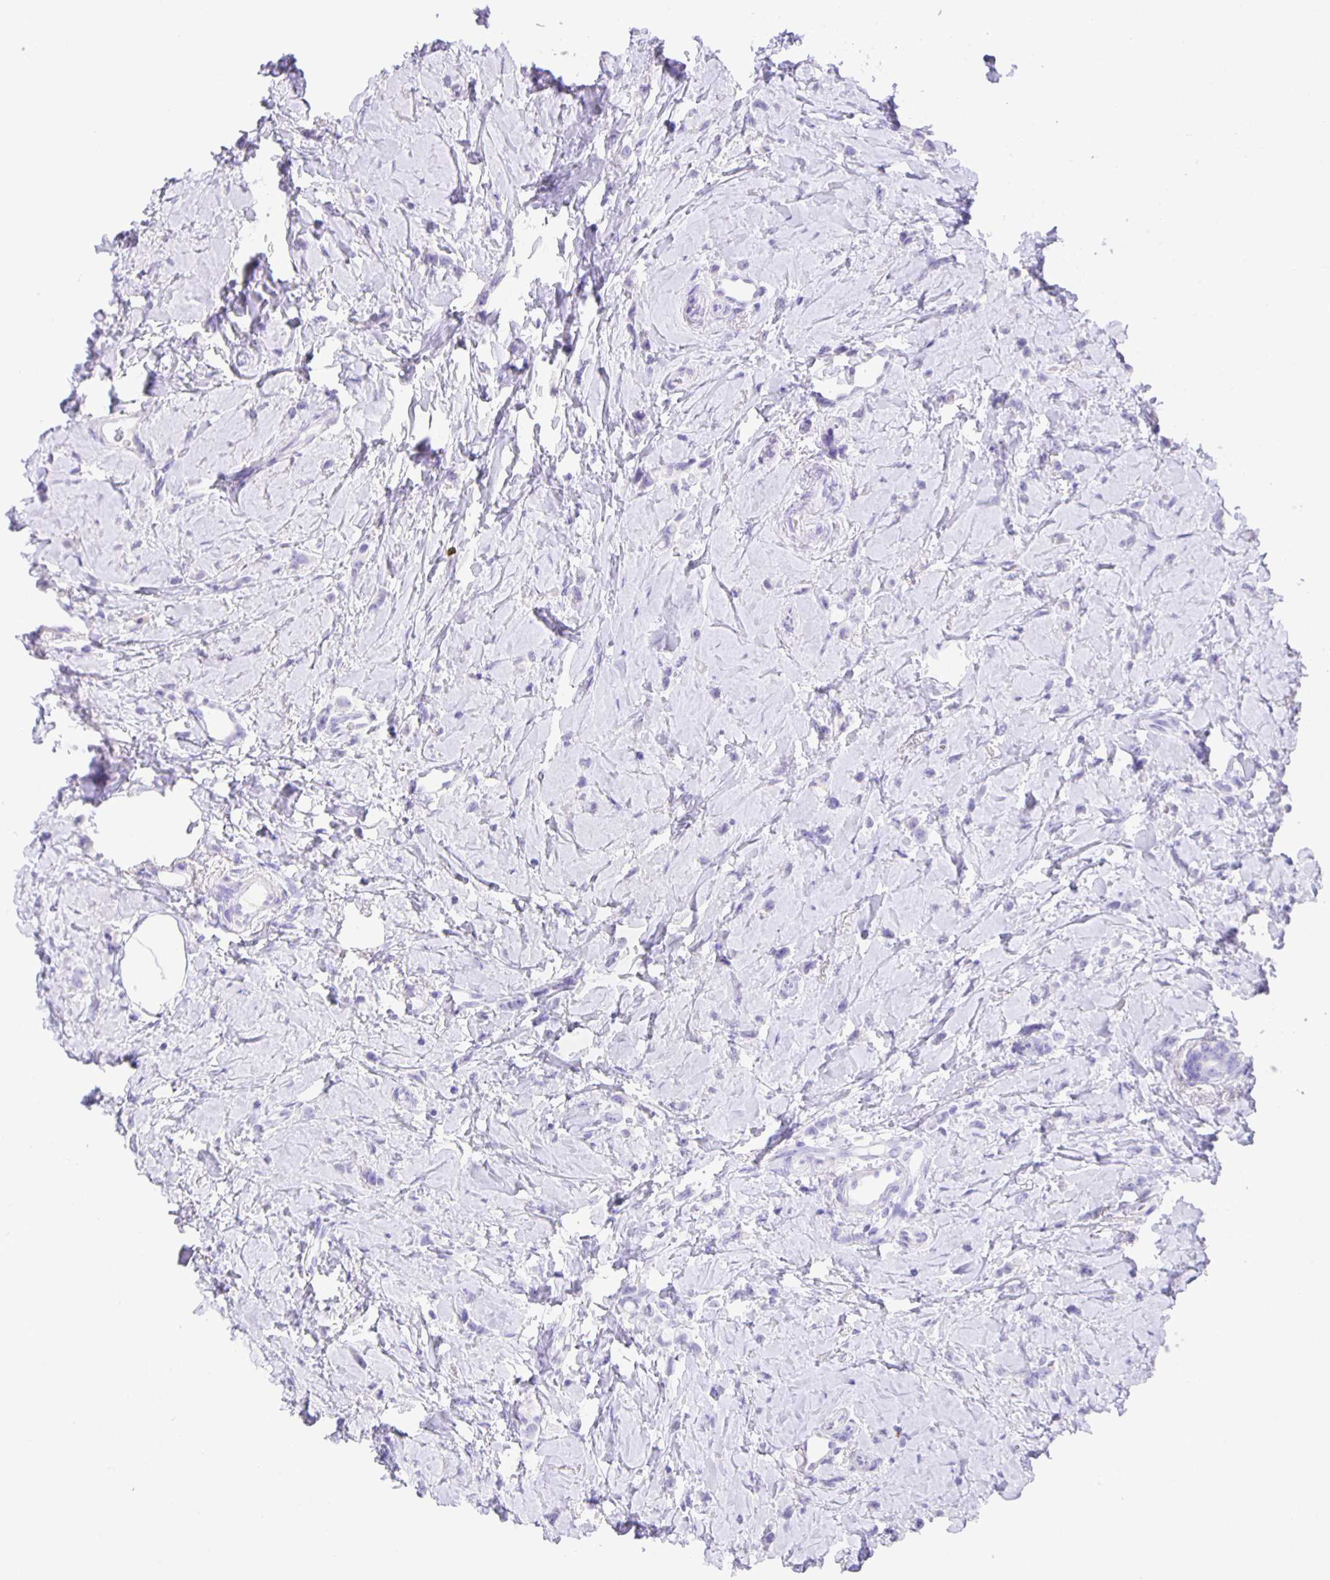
{"staining": {"intensity": "negative", "quantity": "none", "location": "none"}, "tissue": "breast cancer", "cell_type": "Tumor cells", "image_type": "cancer", "snomed": [{"axis": "morphology", "description": "Lobular carcinoma"}, {"axis": "topography", "description": "Breast"}], "caption": "DAB (3,3'-diaminobenzidine) immunohistochemical staining of breast lobular carcinoma exhibits no significant expression in tumor cells.", "gene": "GUCA2A", "patient": {"sex": "female", "age": 66}}